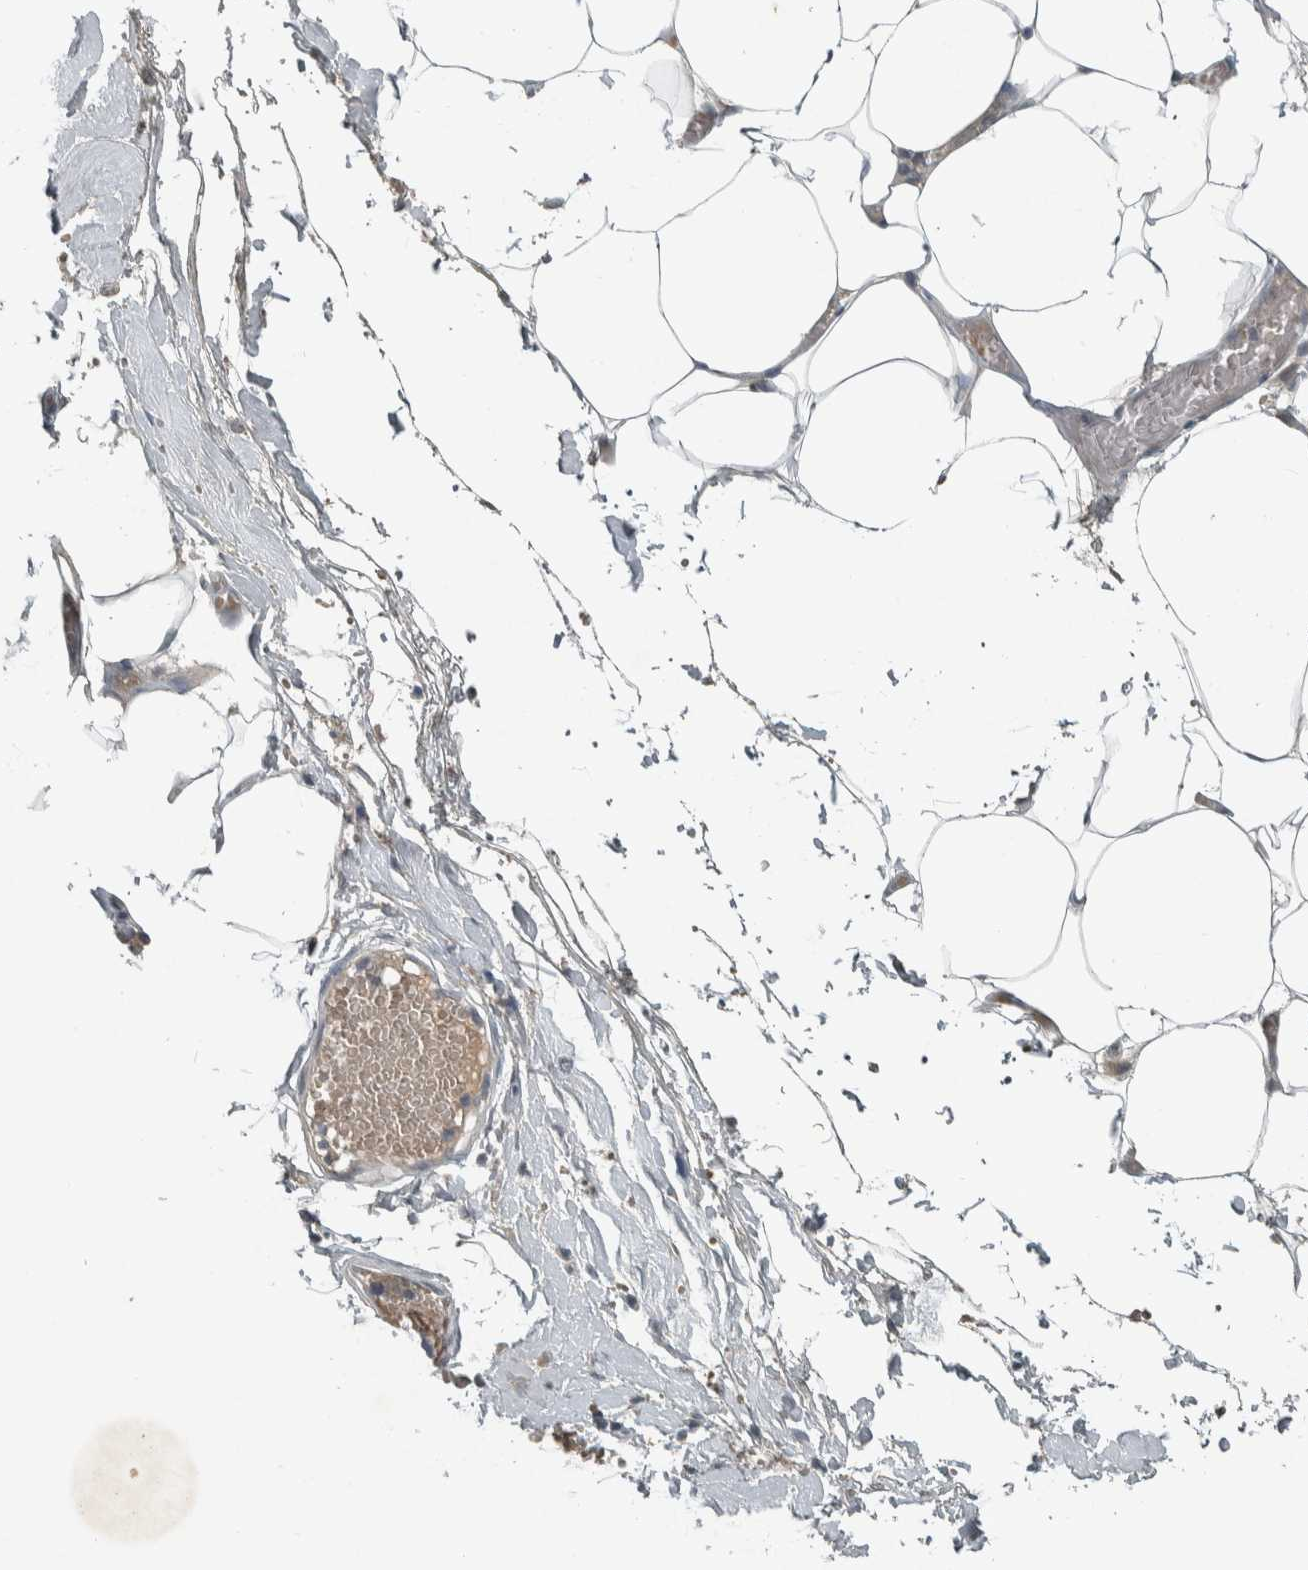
{"staining": {"intensity": "negative", "quantity": "none", "location": "none"}, "tissue": "adipose tissue", "cell_type": "Adipocytes", "image_type": "normal", "snomed": [{"axis": "morphology", "description": "Normal tissue, NOS"}, {"axis": "morphology", "description": "Adenocarcinoma, NOS"}, {"axis": "topography", "description": "Colon"}, {"axis": "topography", "description": "Peripheral nerve tissue"}], "caption": "Image shows no significant protein positivity in adipocytes of benign adipose tissue. (DAB IHC with hematoxylin counter stain).", "gene": "CLCN2", "patient": {"sex": "male", "age": 14}}